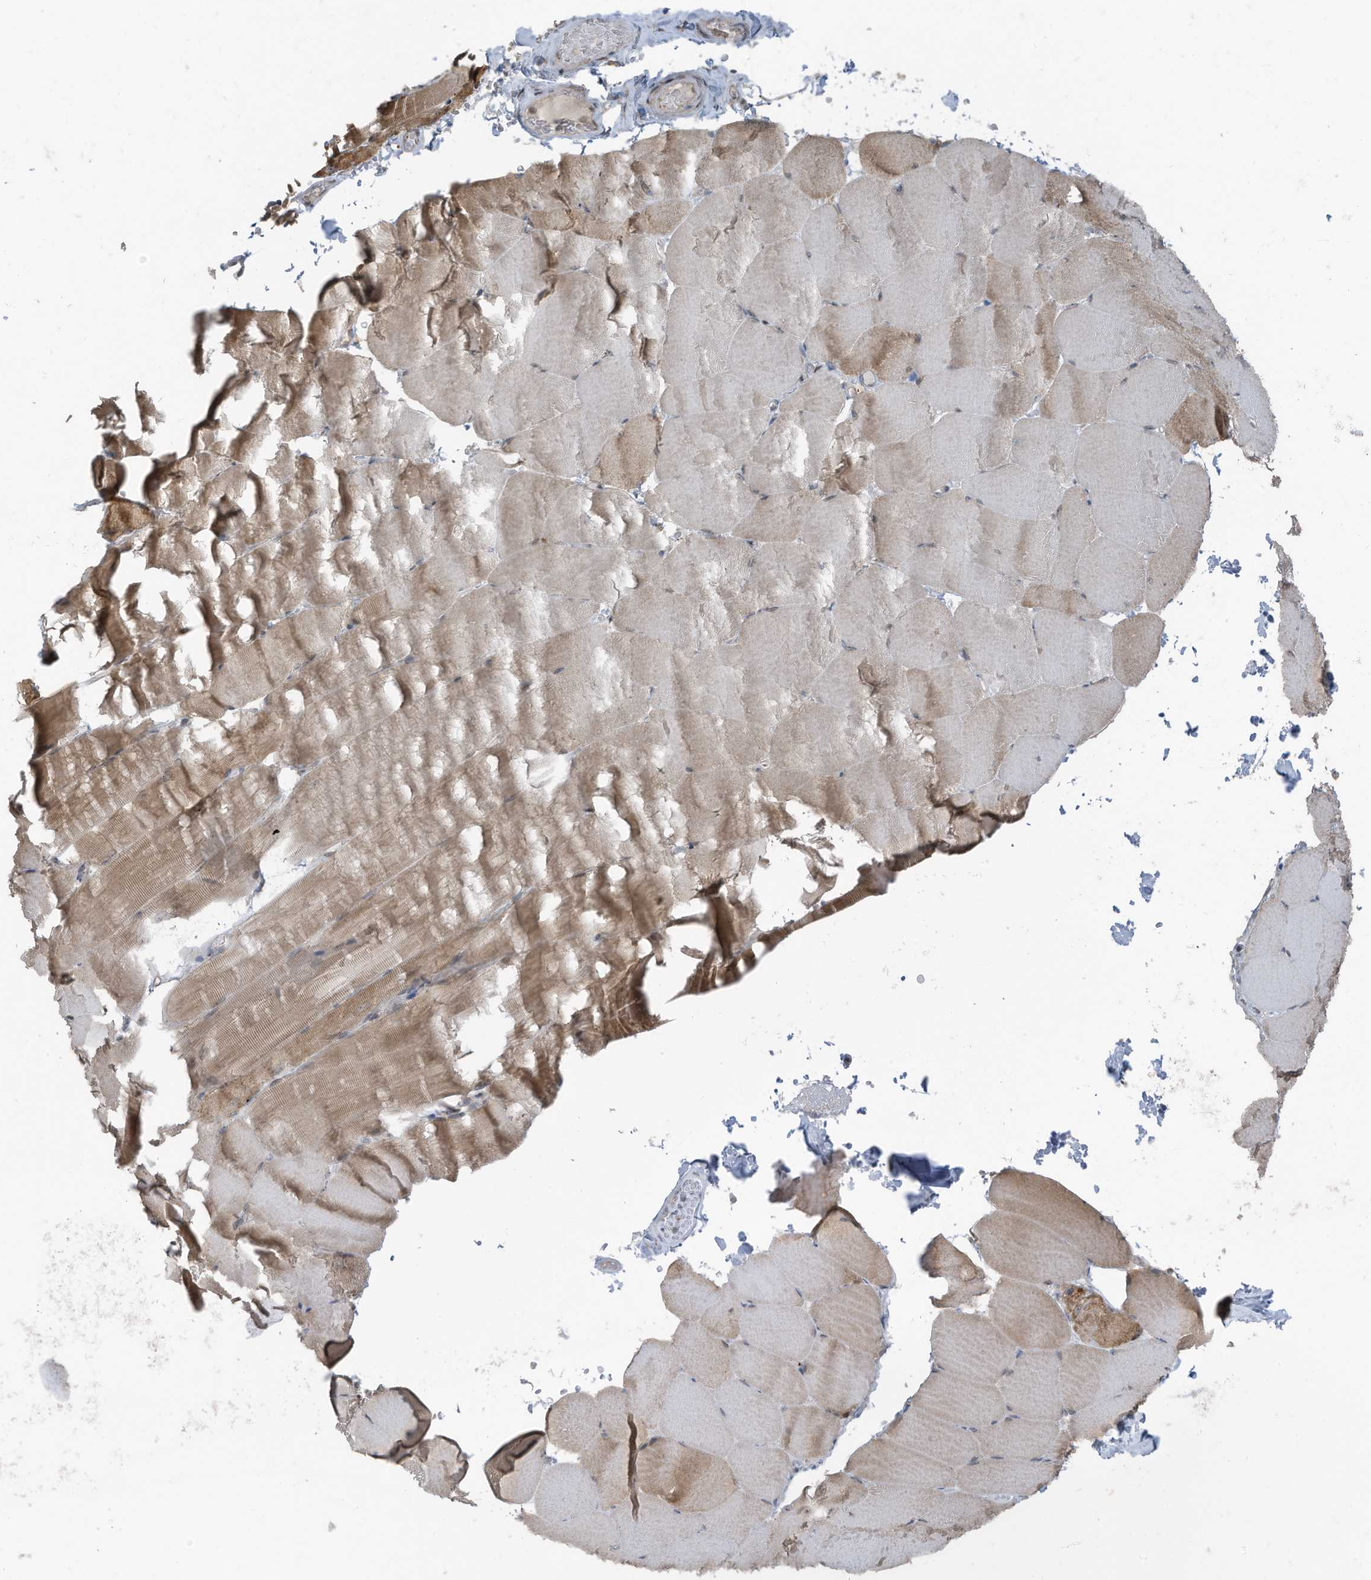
{"staining": {"intensity": "moderate", "quantity": "25%-75%", "location": "cytoplasmic/membranous"}, "tissue": "skeletal muscle", "cell_type": "Myocytes", "image_type": "normal", "snomed": [{"axis": "morphology", "description": "Normal tissue, NOS"}, {"axis": "topography", "description": "Skeletal muscle"}, {"axis": "topography", "description": "Parathyroid gland"}], "caption": "Immunohistochemistry (DAB) staining of benign human skeletal muscle reveals moderate cytoplasmic/membranous protein expression in about 25%-75% of myocytes.", "gene": "TXNDC9", "patient": {"sex": "female", "age": 37}}